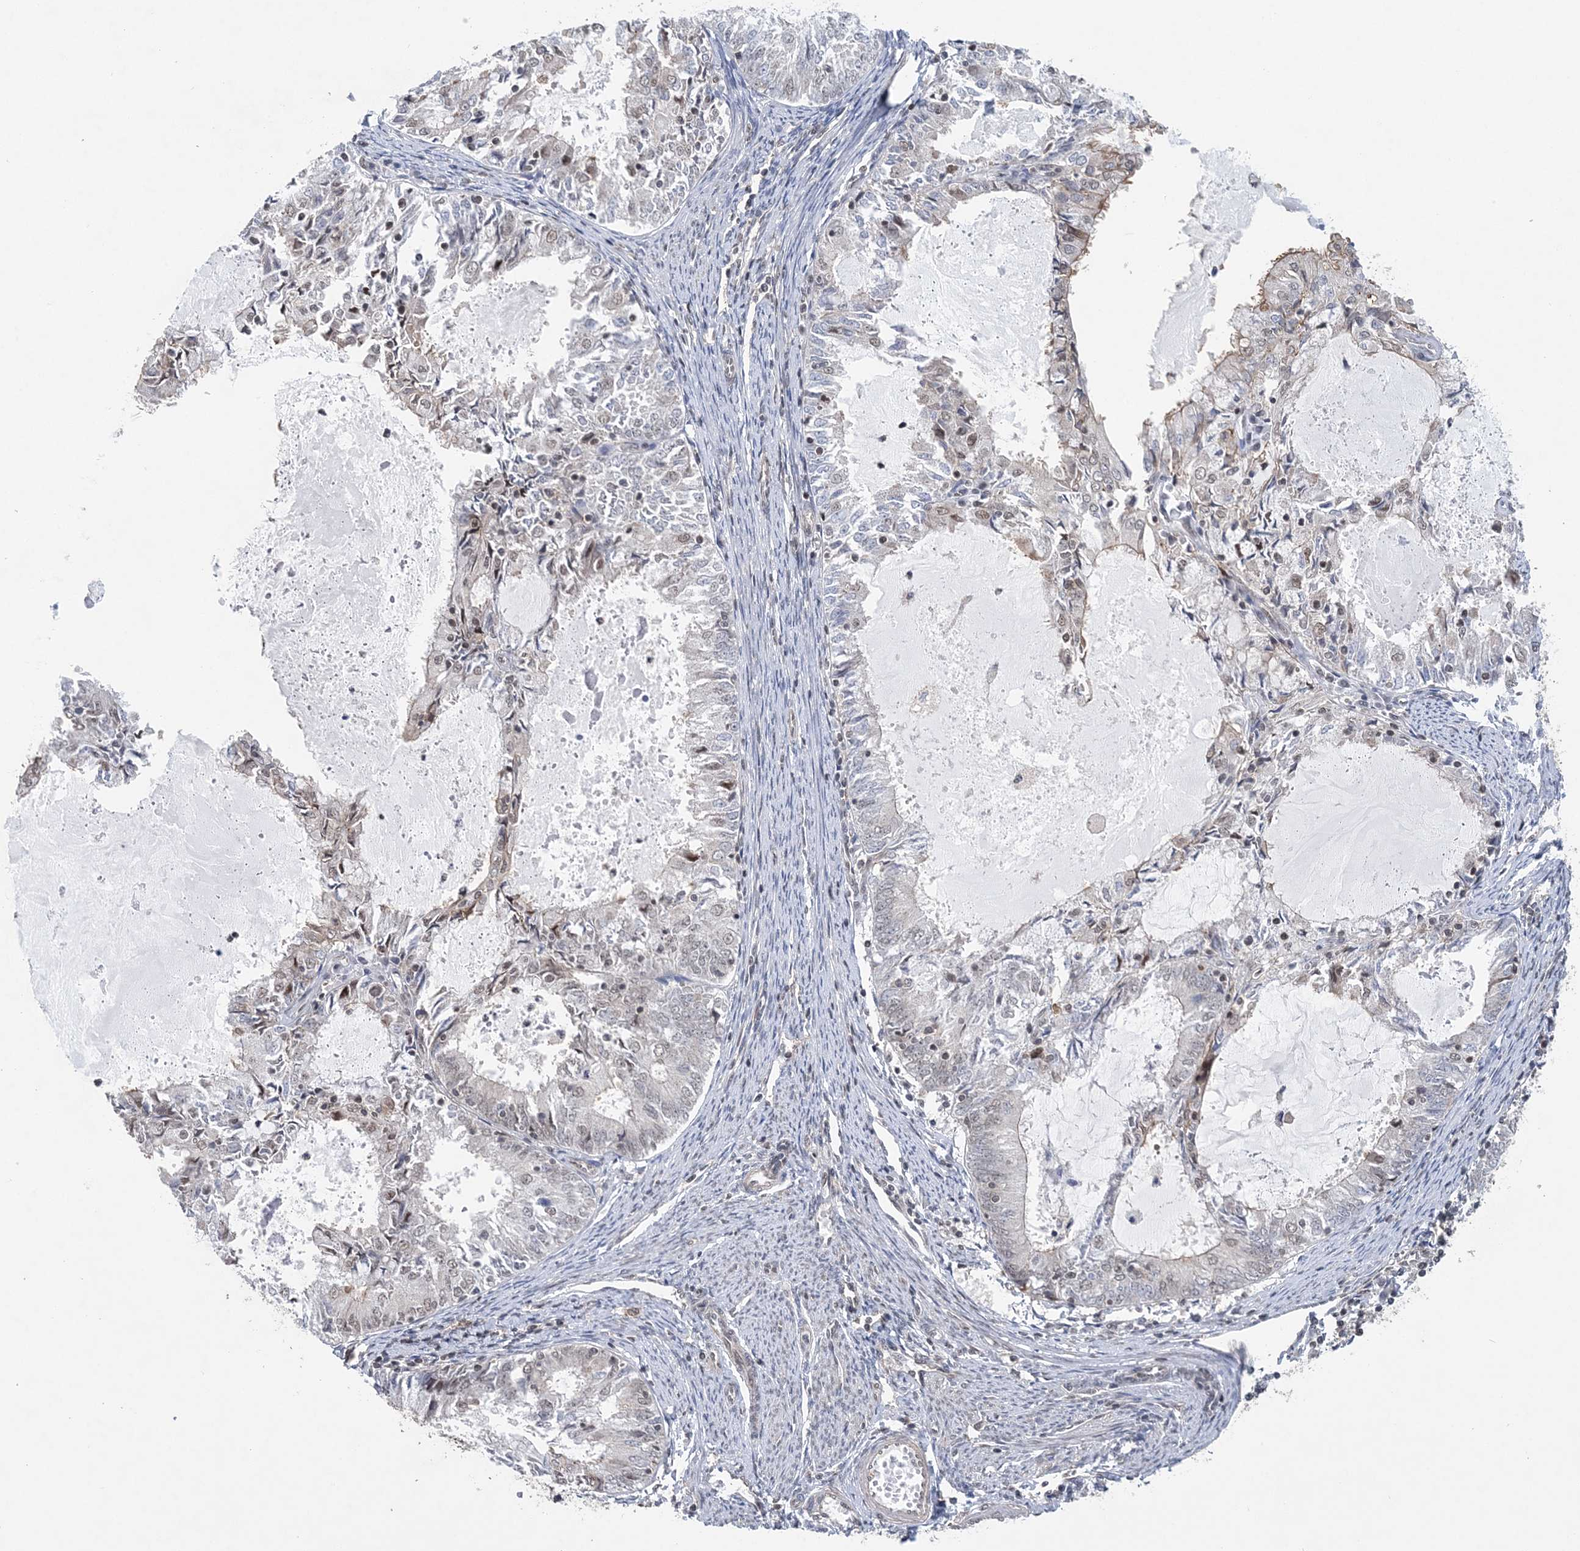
{"staining": {"intensity": "weak", "quantity": "<25%", "location": "nuclear"}, "tissue": "endometrial cancer", "cell_type": "Tumor cells", "image_type": "cancer", "snomed": [{"axis": "morphology", "description": "Adenocarcinoma, NOS"}, {"axis": "topography", "description": "Endometrium"}], "caption": "Tumor cells show no significant positivity in endometrial cancer.", "gene": "CCDC152", "patient": {"sex": "female", "age": 57}}